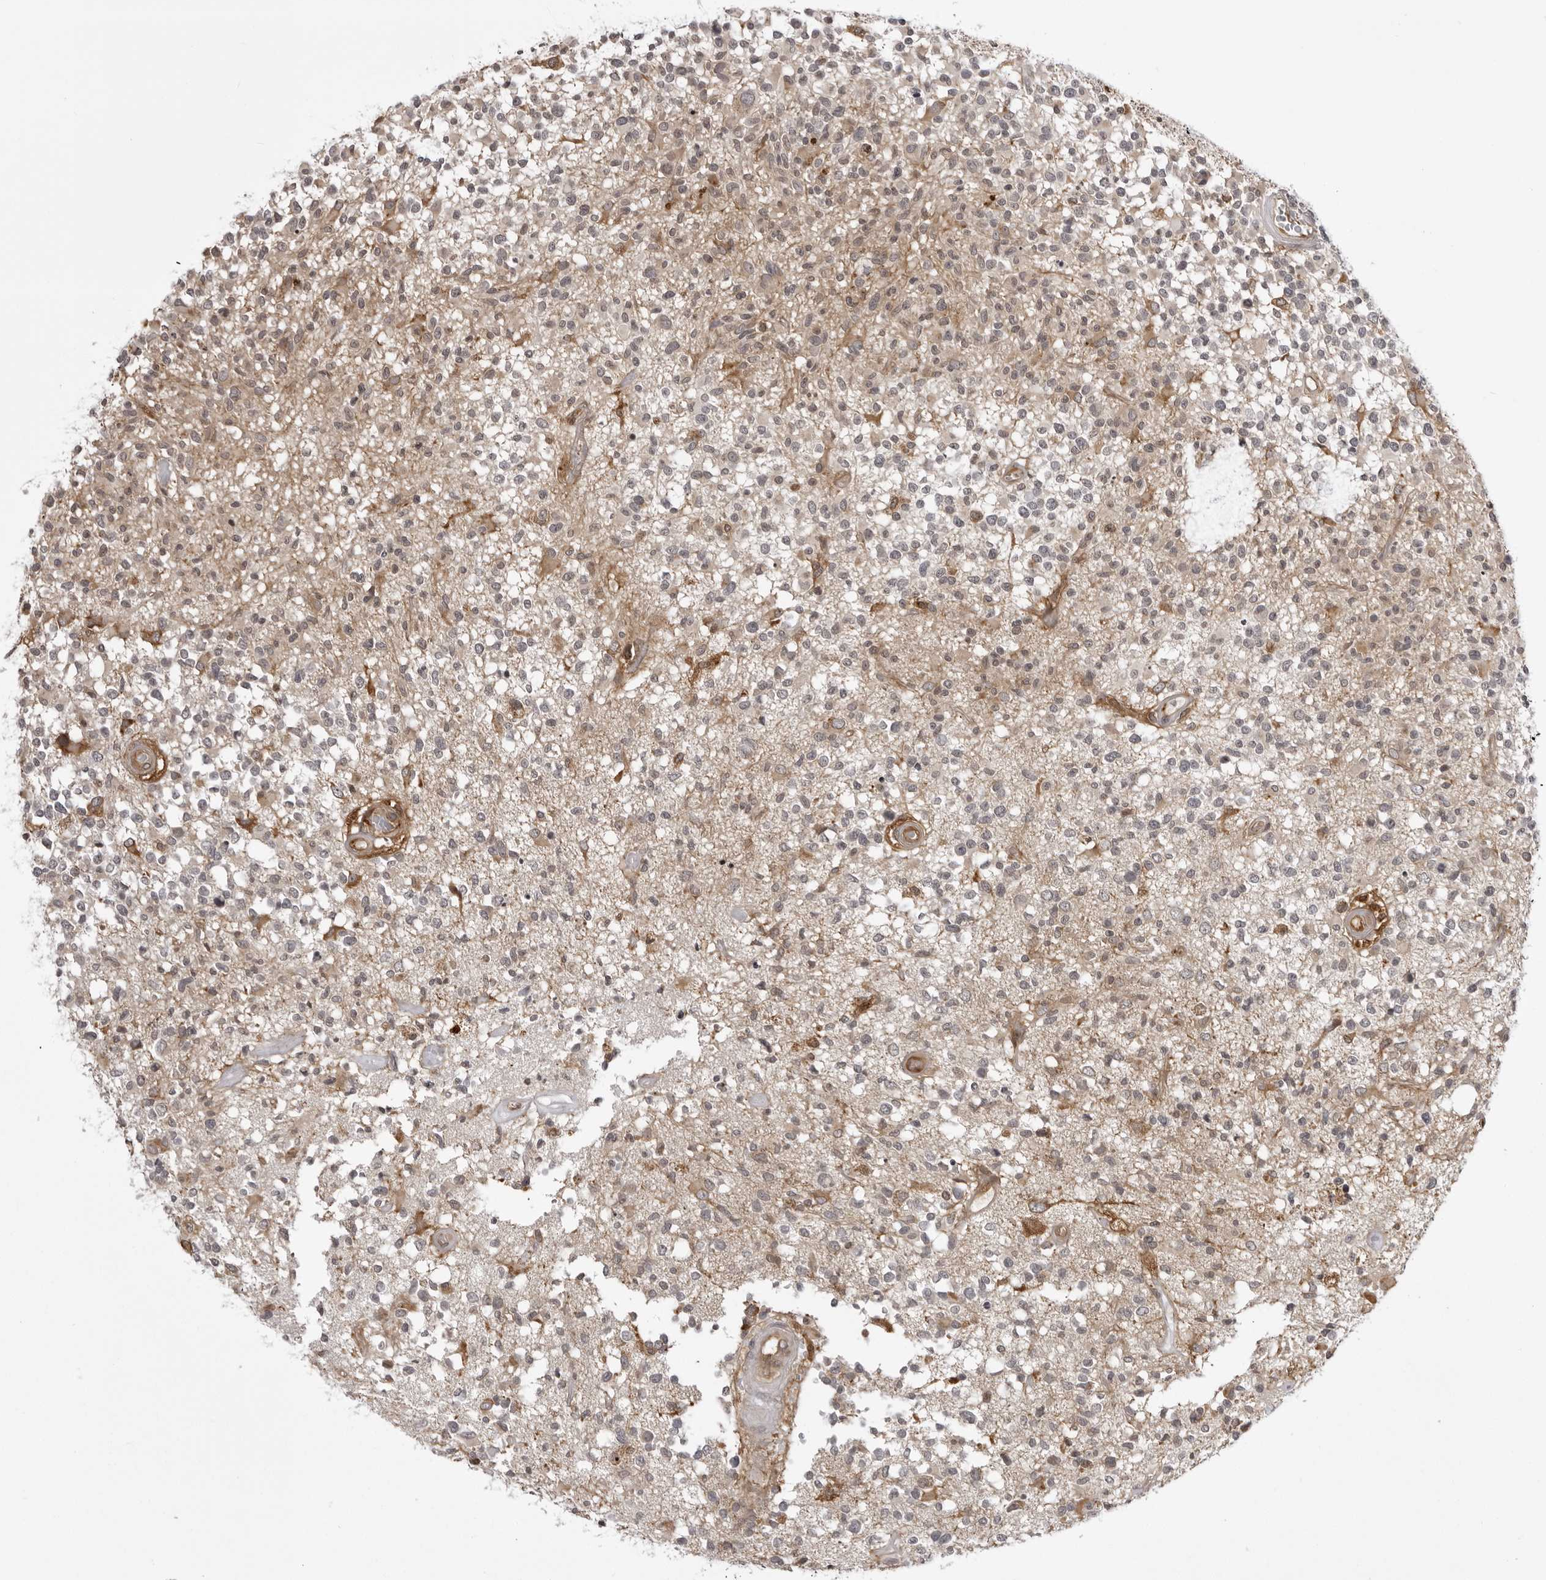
{"staining": {"intensity": "negative", "quantity": "none", "location": "none"}, "tissue": "glioma", "cell_type": "Tumor cells", "image_type": "cancer", "snomed": [{"axis": "morphology", "description": "Glioma, malignant, High grade"}, {"axis": "morphology", "description": "Glioblastoma, NOS"}, {"axis": "topography", "description": "Brain"}], "caption": "Glioma was stained to show a protein in brown. There is no significant staining in tumor cells.", "gene": "USP43", "patient": {"sex": "male", "age": 60}}